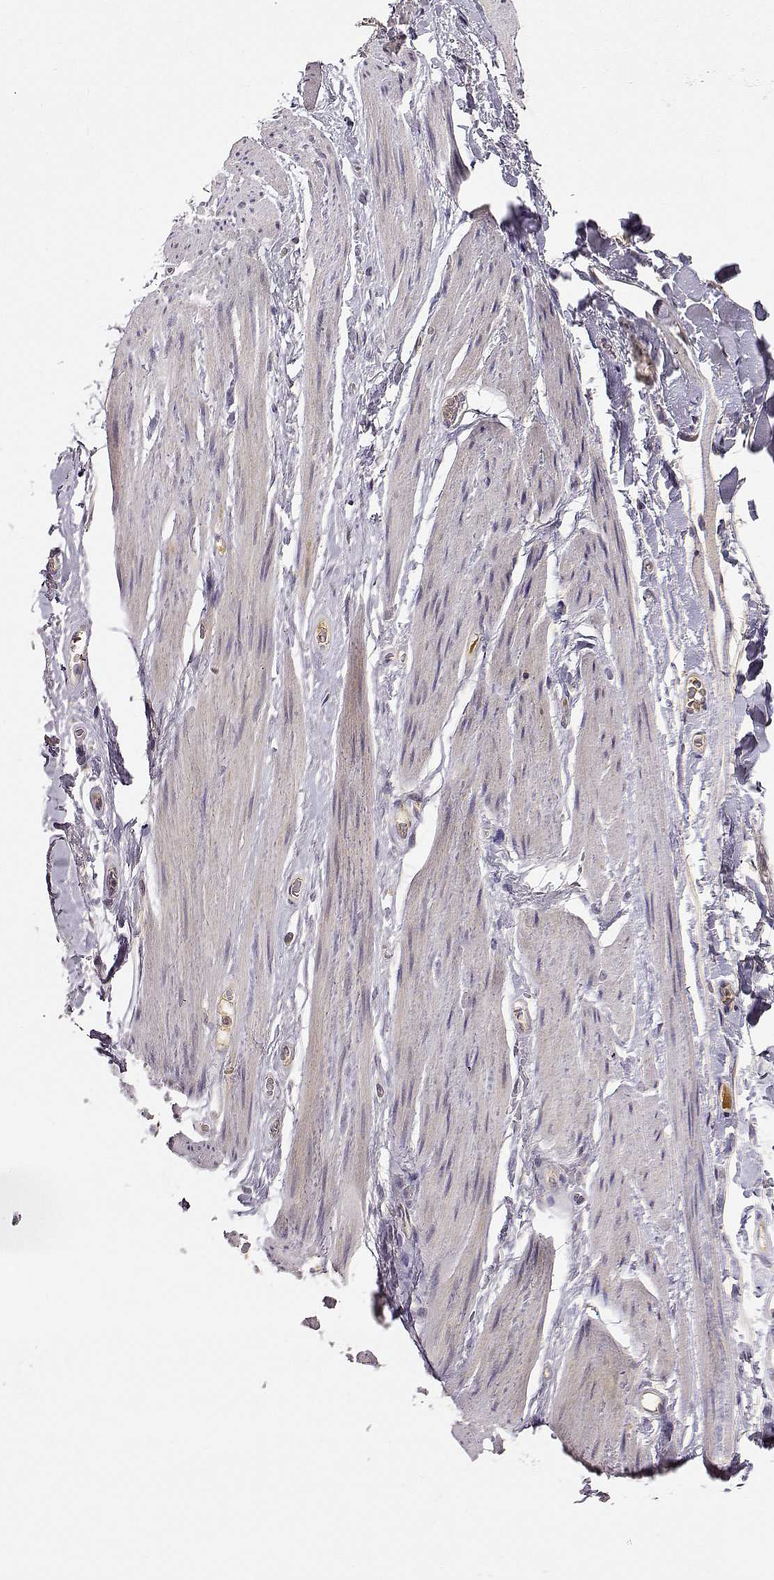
{"staining": {"intensity": "negative", "quantity": "none", "location": "none"}, "tissue": "soft tissue", "cell_type": "Fibroblasts", "image_type": "normal", "snomed": [{"axis": "morphology", "description": "Normal tissue, NOS"}, {"axis": "topography", "description": "Anal"}, {"axis": "topography", "description": "Peripheral nerve tissue"}], "caption": "Immunohistochemistry image of normal human soft tissue stained for a protein (brown), which exhibits no expression in fibroblasts. The staining is performed using DAB brown chromogen with nuclei counter-stained in using hematoxylin.", "gene": "TACR1", "patient": {"sex": "male", "age": 53}}